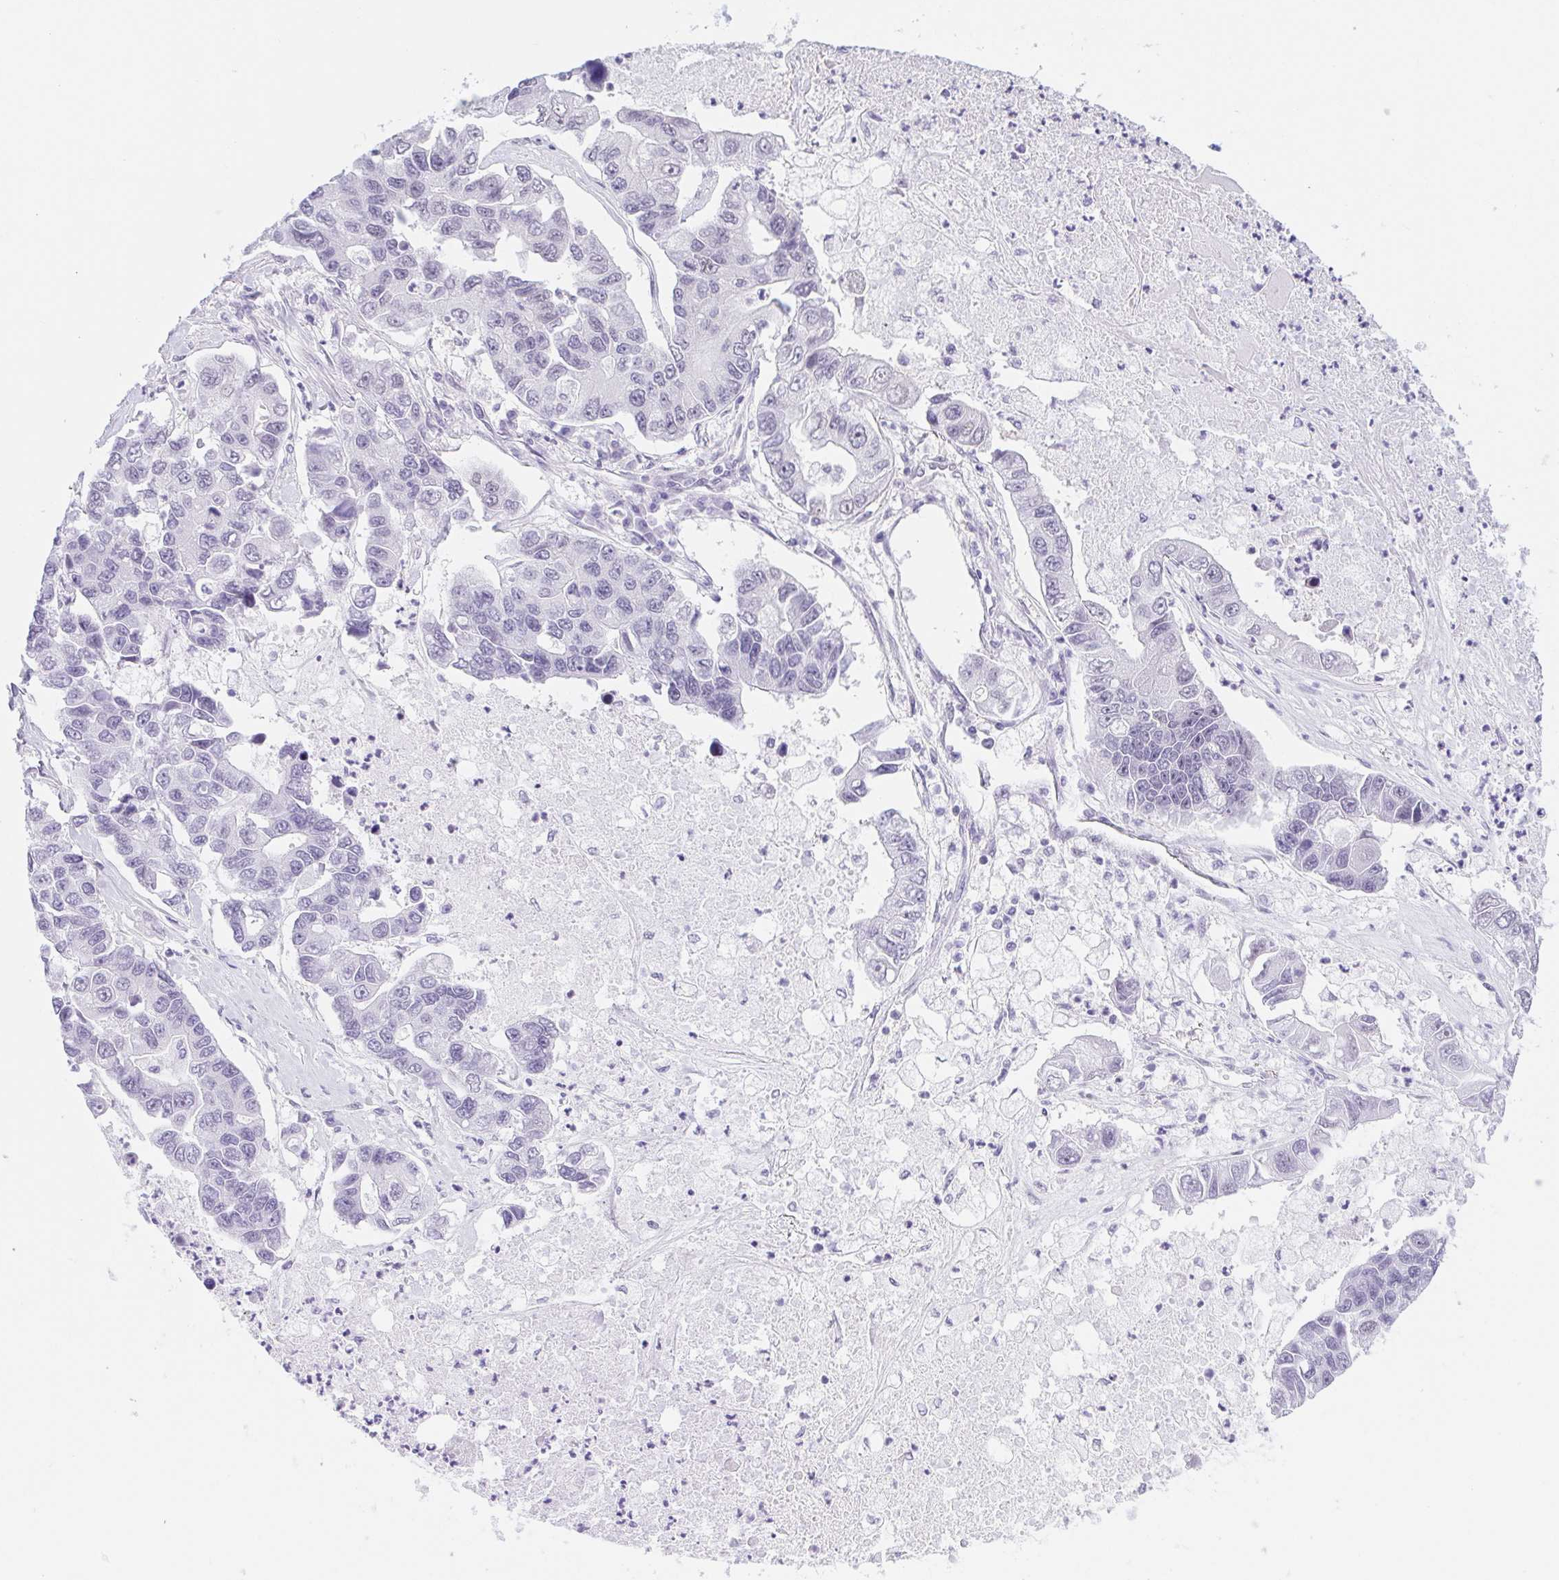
{"staining": {"intensity": "negative", "quantity": "none", "location": "none"}, "tissue": "lung cancer", "cell_type": "Tumor cells", "image_type": "cancer", "snomed": [{"axis": "morphology", "description": "Adenocarcinoma, NOS"}, {"axis": "topography", "description": "Bronchus"}, {"axis": "topography", "description": "Lung"}], "caption": "Photomicrograph shows no significant protein positivity in tumor cells of lung cancer (adenocarcinoma).", "gene": "CAND1", "patient": {"sex": "female", "age": 51}}